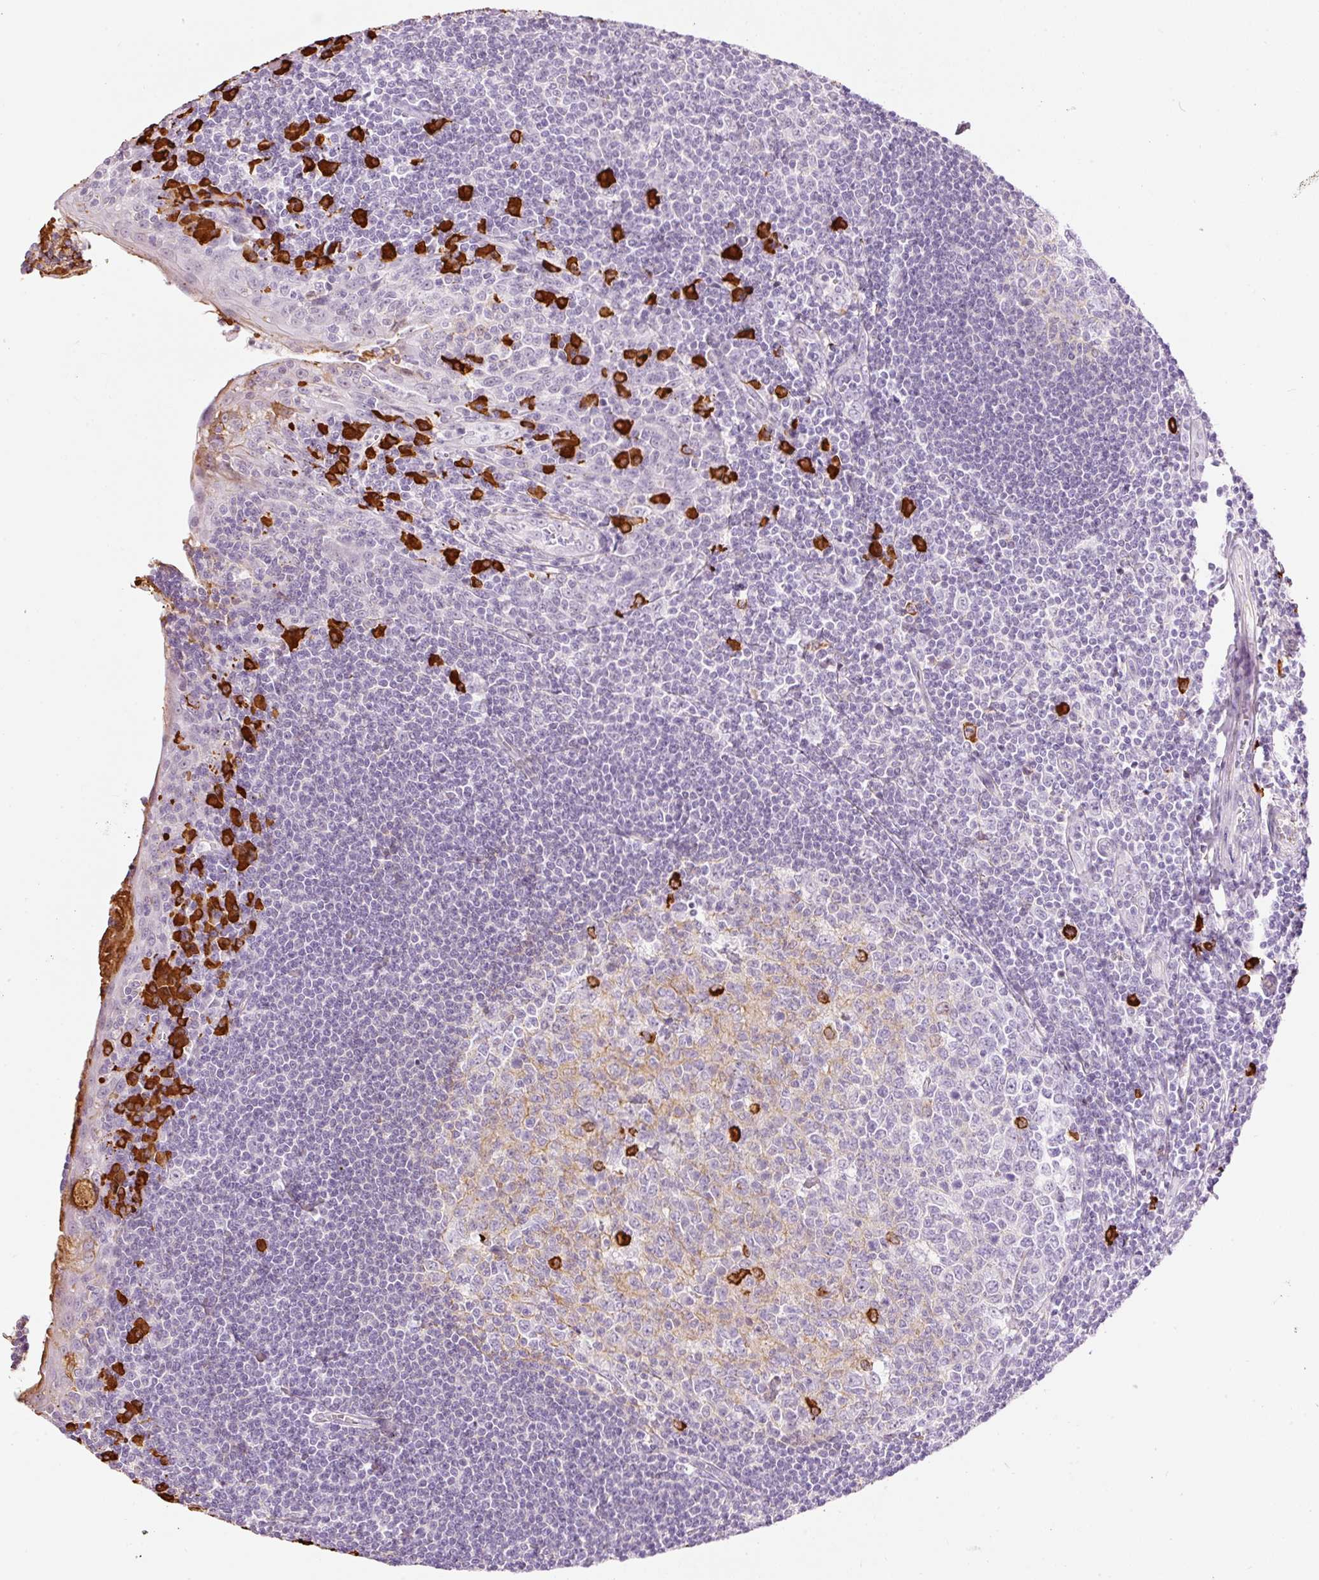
{"staining": {"intensity": "strong", "quantity": "<25%", "location": "cytoplasmic/membranous"}, "tissue": "tonsil", "cell_type": "Germinal center cells", "image_type": "normal", "snomed": [{"axis": "morphology", "description": "Normal tissue, NOS"}, {"axis": "topography", "description": "Tonsil"}], "caption": "Immunohistochemistry (IHC) of unremarkable tonsil demonstrates medium levels of strong cytoplasmic/membranous expression in approximately <25% of germinal center cells.", "gene": "PRPF38B", "patient": {"sex": "male", "age": 27}}